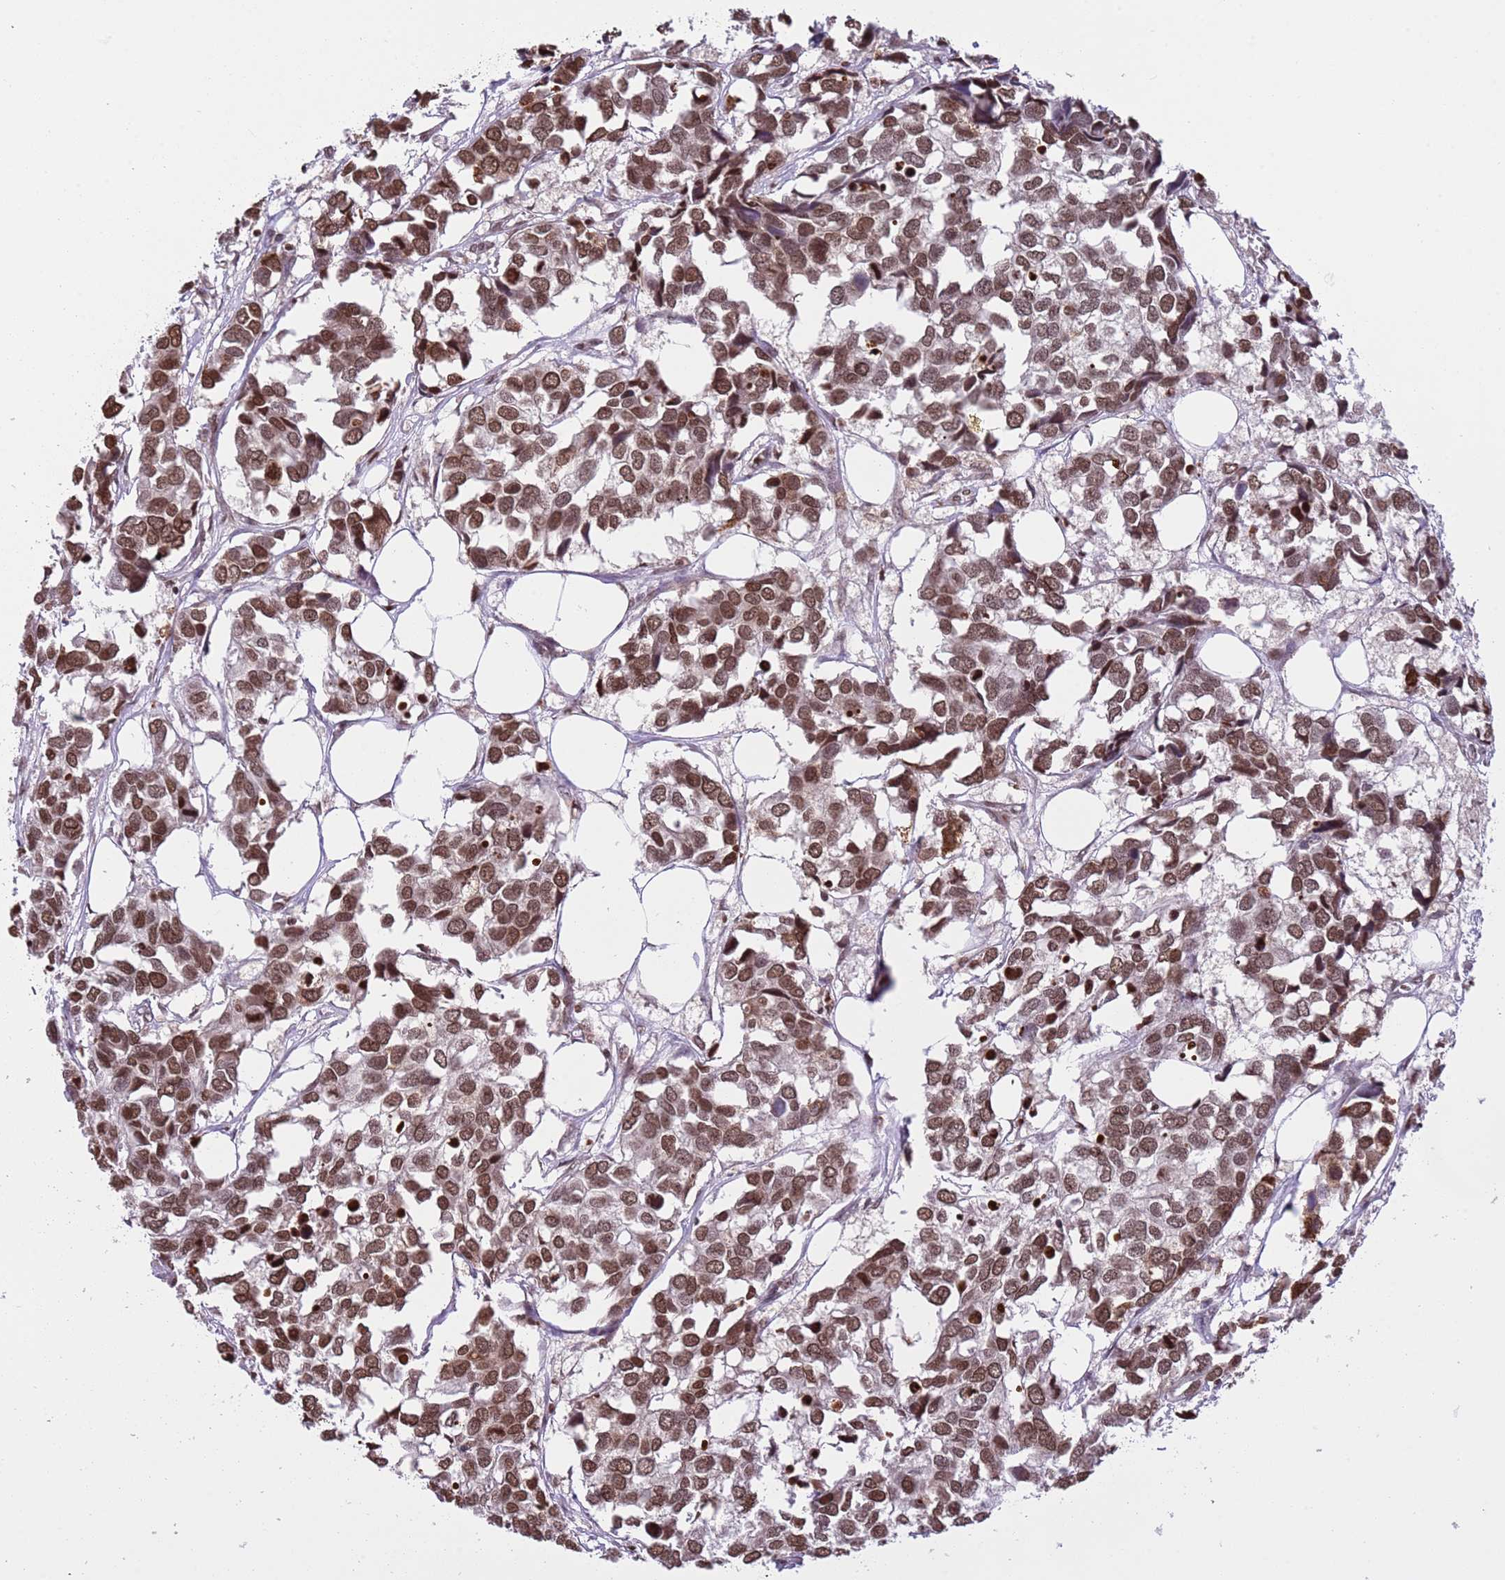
{"staining": {"intensity": "moderate", "quantity": ">75%", "location": "nuclear"}, "tissue": "breast cancer", "cell_type": "Tumor cells", "image_type": "cancer", "snomed": [{"axis": "morphology", "description": "Duct carcinoma"}, {"axis": "topography", "description": "Breast"}], "caption": "Immunohistochemical staining of breast cancer (infiltrating ductal carcinoma) reveals moderate nuclear protein staining in approximately >75% of tumor cells.", "gene": "NRIP1", "patient": {"sex": "female", "age": 83}}